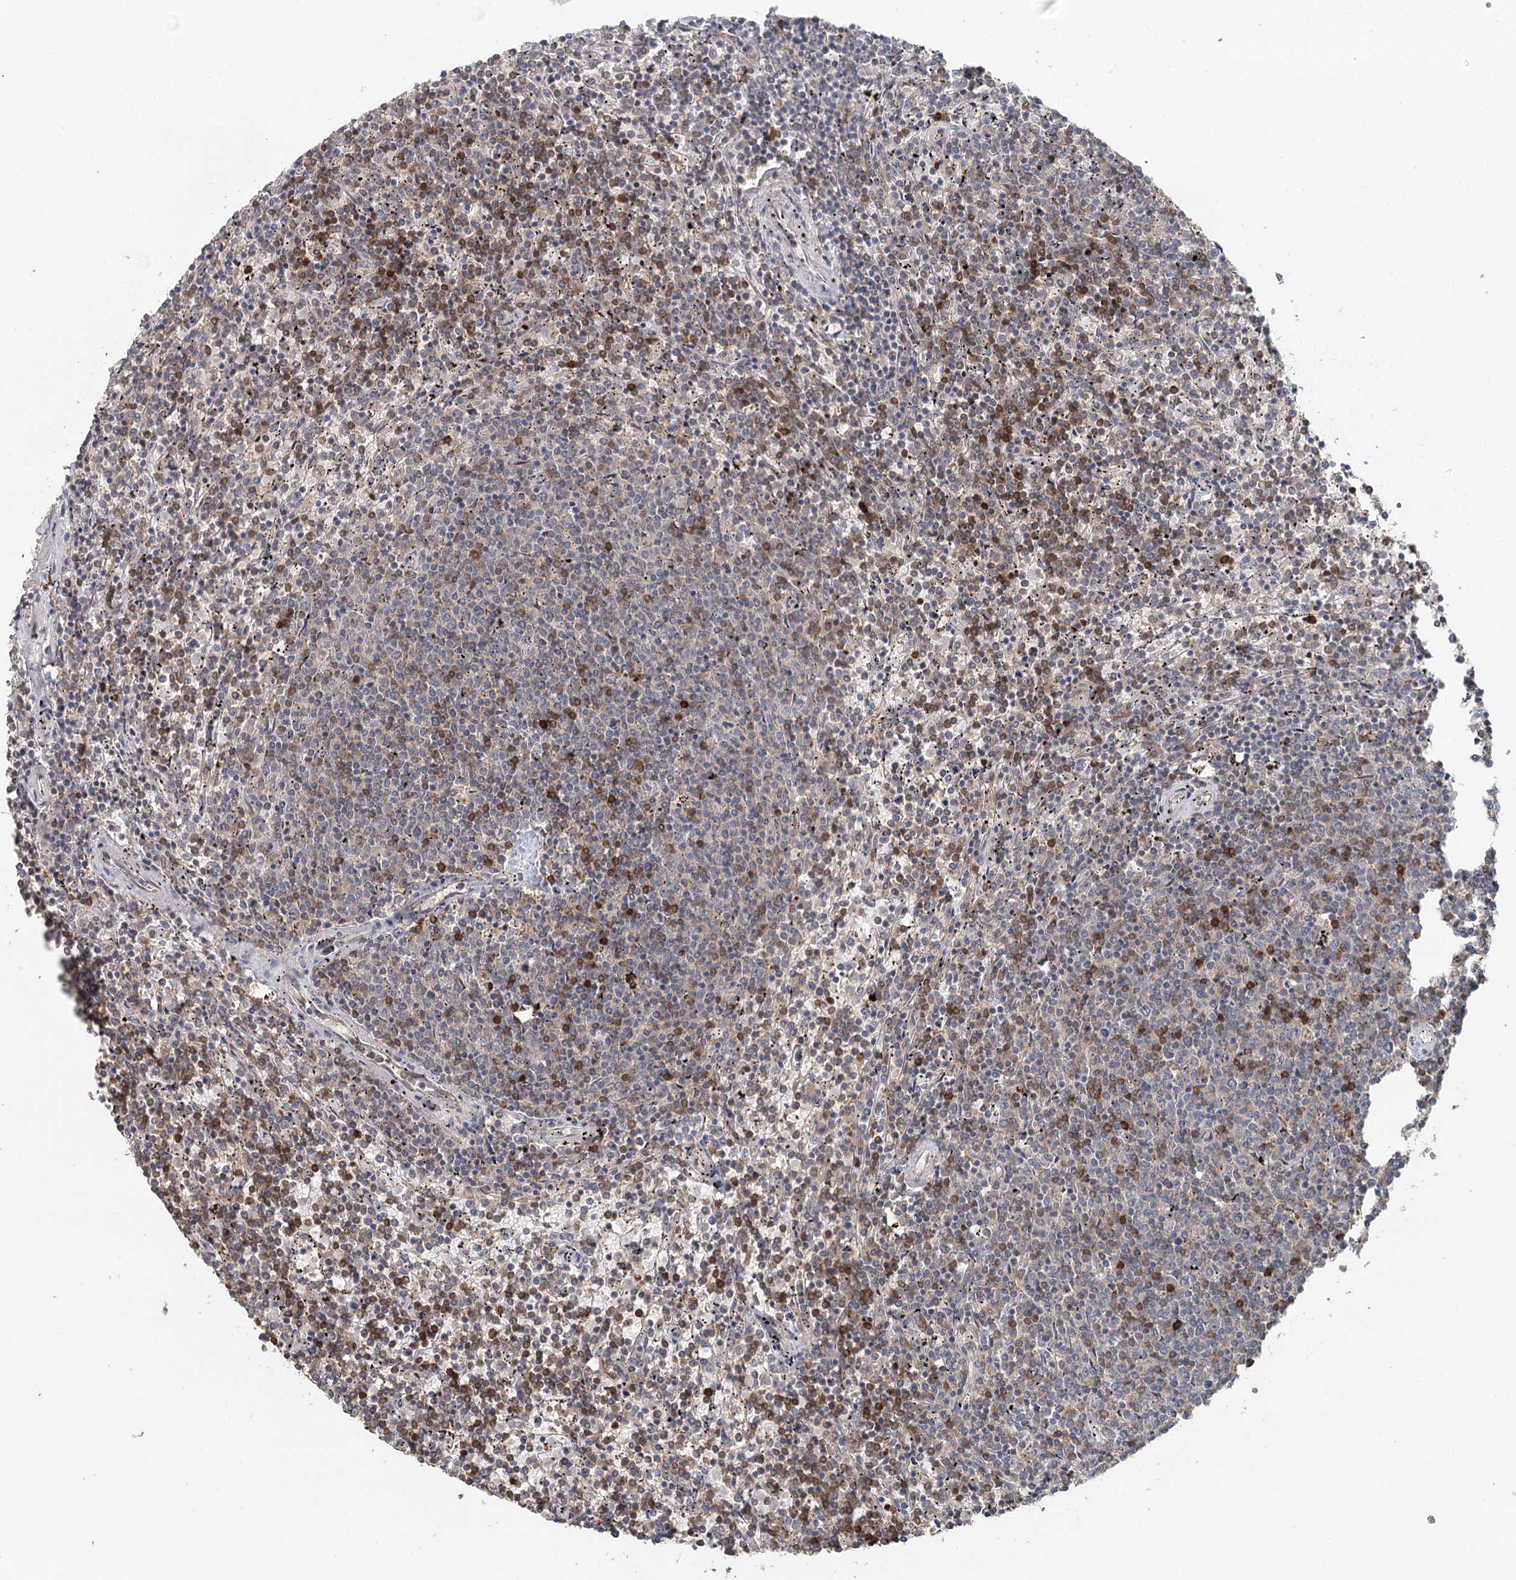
{"staining": {"intensity": "moderate", "quantity": "<25%", "location": "cytoplasmic/membranous"}, "tissue": "lymphoma", "cell_type": "Tumor cells", "image_type": "cancer", "snomed": [{"axis": "morphology", "description": "Malignant lymphoma, non-Hodgkin's type, Low grade"}, {"axis": "topography", "description": "Spleen"}], "caption": "Tumor cells exhibit low levels of moderate cytoplasmic/membranous expression in about <25% of cells in low-grade malignant lymphoma, non-Hodgkin's type.", "gene": "ADK", "patient": {"sex": "female", "age": 50}}